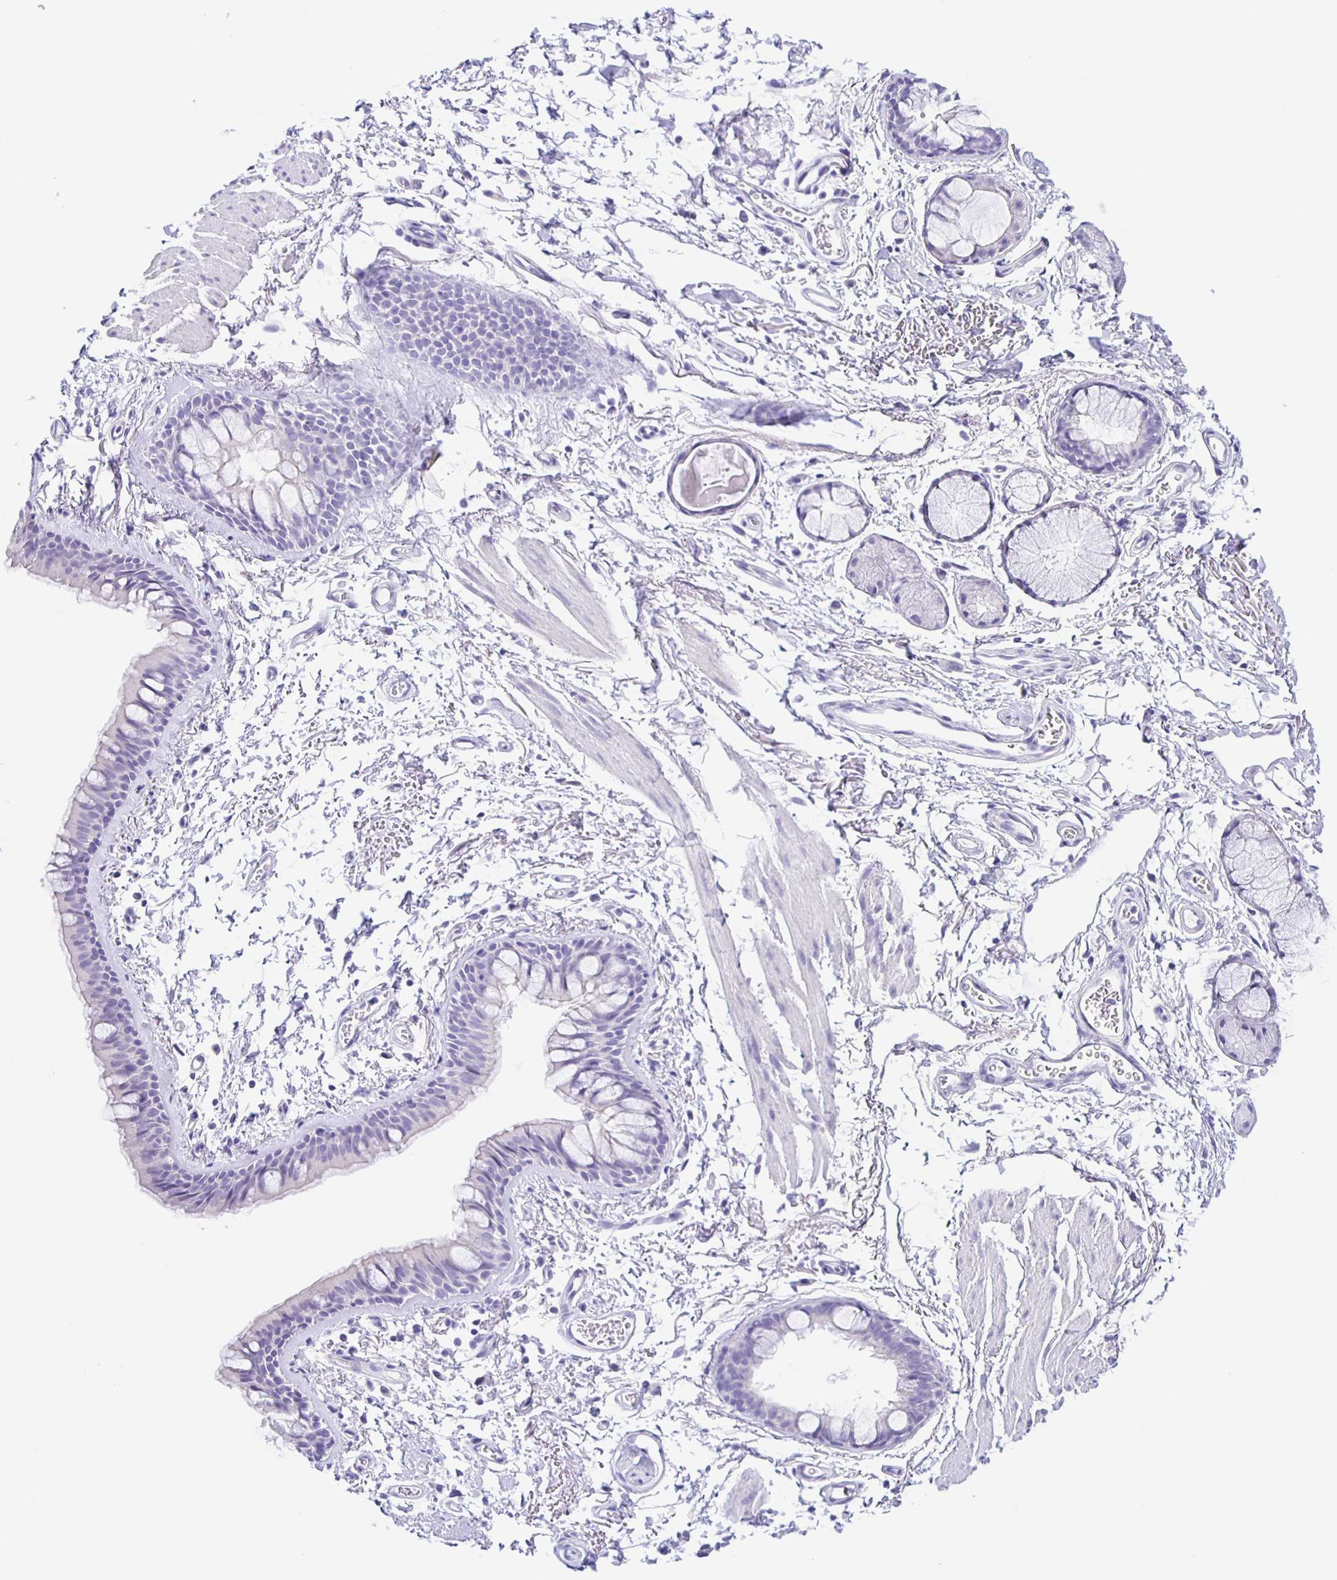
{"staining": {"intensity": "negative", "quantity": "none", "location": "none"}, "tissue": "bronchus", "cell_type": "Respiratory epithelial cells", "image_type": "normal", "snomed": [{"axis": "morphology", "description": "Normal tissue, NOS"}, {"axis": "topography", "description": "Cartilage tissue"}, {"axis": "topography", "description": "Bronchus"}], "caption": "An image of human bronchus is negative for staining in respiratory epithelial cells. Brightfield microscopy of immunohistochemistry (IHC) stained with DAB (3,3'-diaminobenzidine) (brown) and hematoxylin (blue), captured at high magnification.", "gene": "TGIF2LX", "patient": {"sex": "female", "age": 79}}